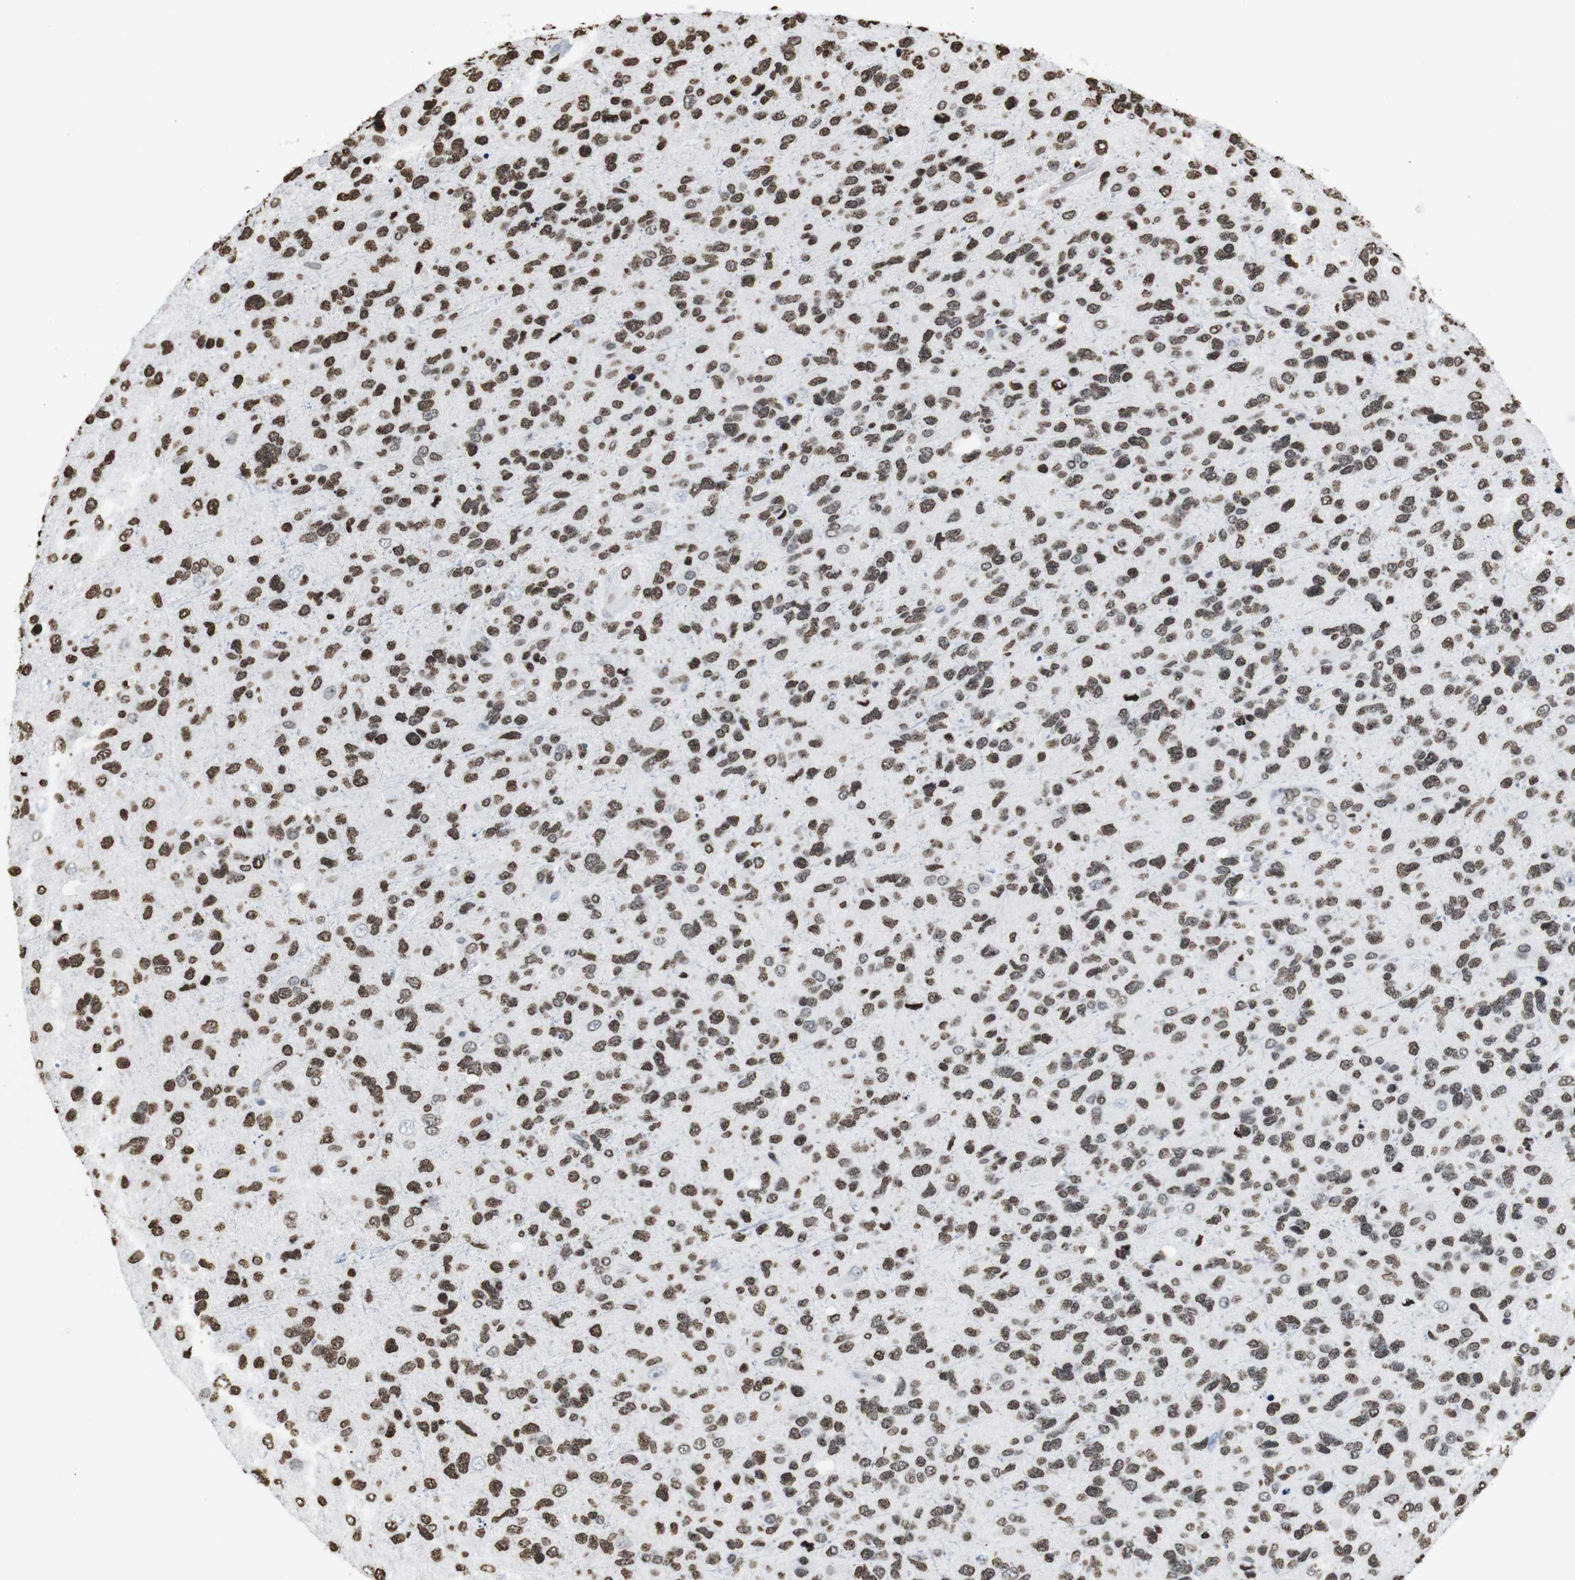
{"staining": {"intensity": "moderate", "quantity": ">75%", "location": "nuclear"}, "tissue": "glioma", "cell_type": "Tumor cells", "image_type": "cancer", "snomed": [{"axis": "morphology", "description": "Glioma, malignant, High grade"}, {"axis": "topography", "description": "Brain"}], "caption": "Glioma tissue exhibits moderate nuclear expression in approximately >75% of tumor cells Using DAB (3,3'-diaminobenzidine) (brown) and hematoxylin (blue) stains, captured at high magnification using brightfield microscopy.", "gene": "BSX", "patient": {"sex": "female", "age": 58}}